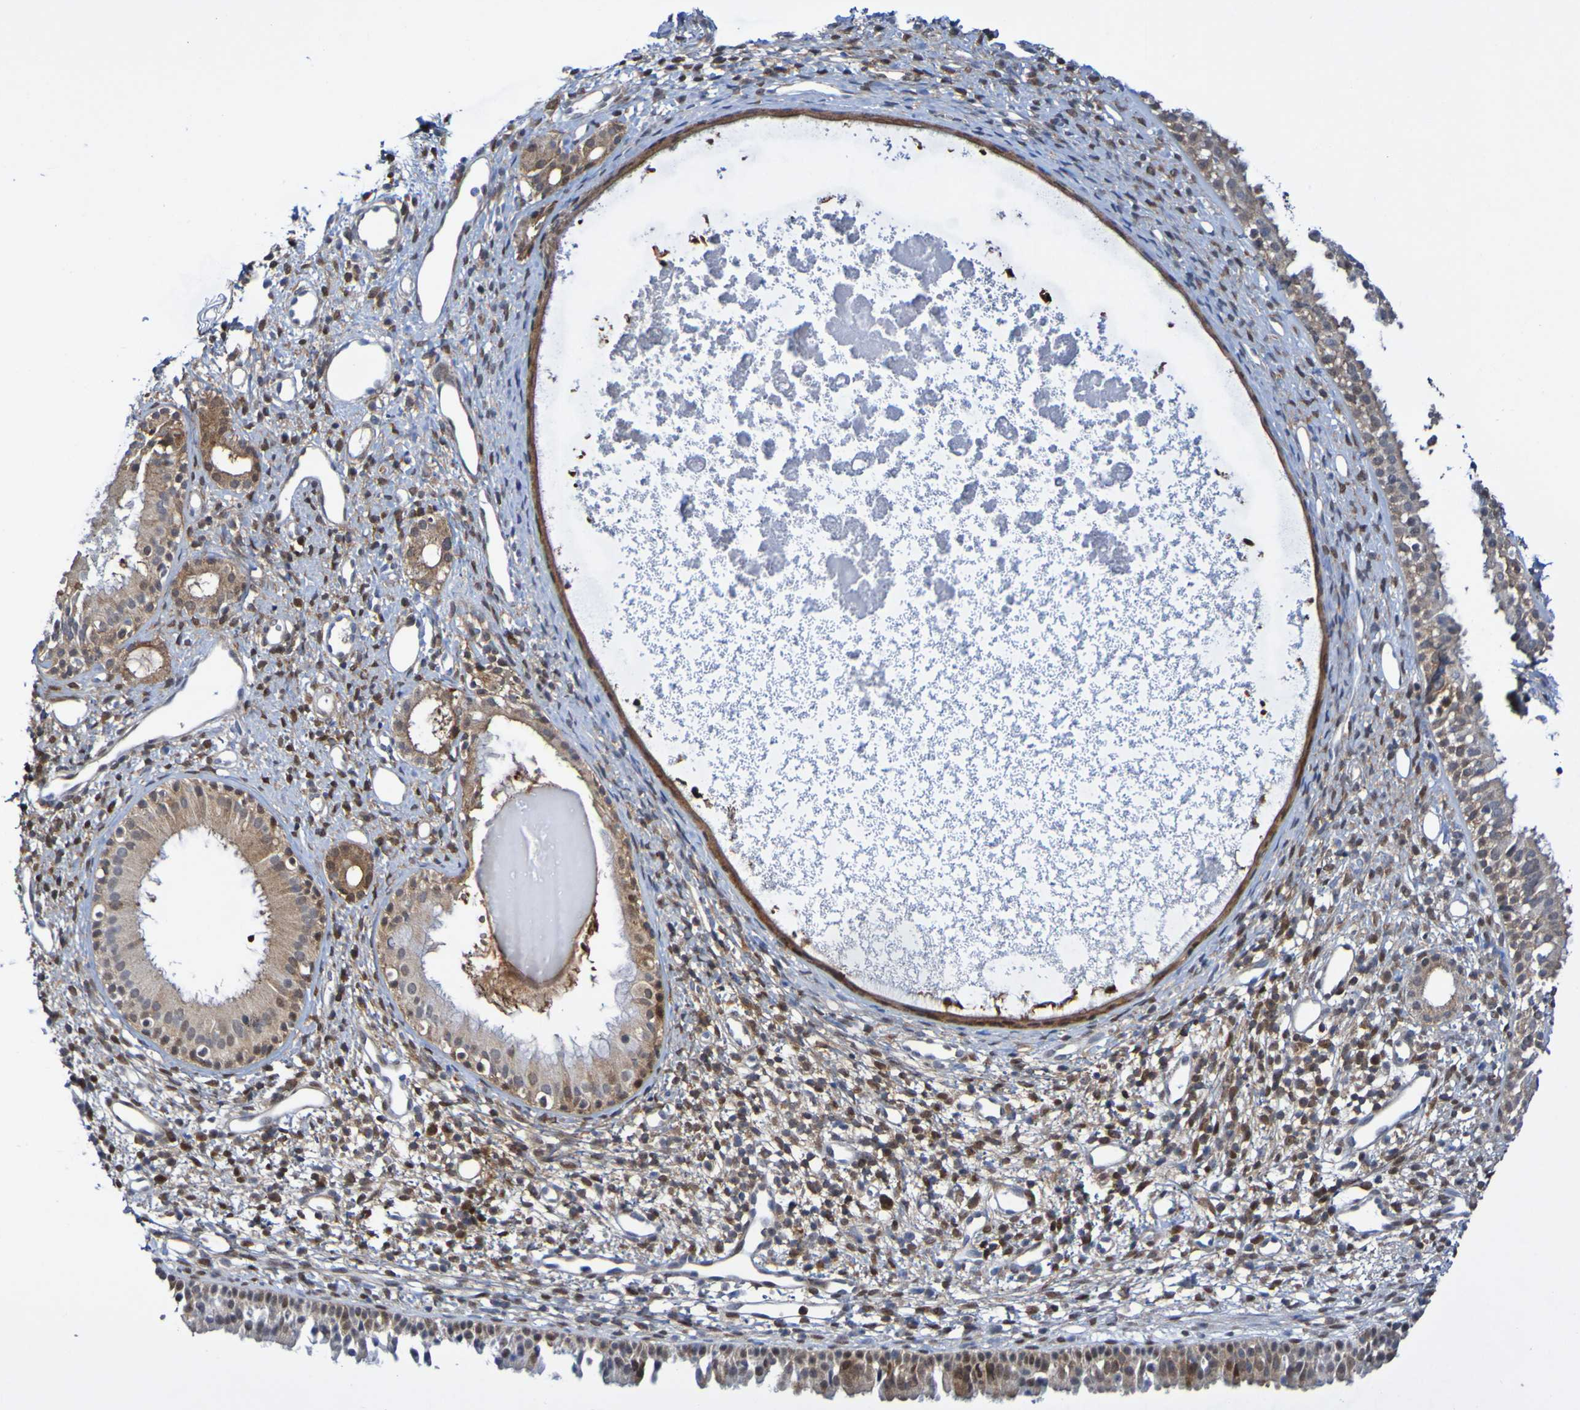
{"staining": {"intensity": "moderate", "quantity": ">75%", "location": "cytoplasmic/membranous"}, "tissue": "nasopharynx", "cell_type": "Respiratory epithelial cells", "image_type": "normal", "snomed": [{"axis": "morphology", "description": "Normal tissue, NOS"}, {"axis": "topography", "description": "Nasopharynx"}], "caption": "Protein staining demonstrates moderate cytoplasmic/membranous positivity in about >75% of respiratory epithelial cells in unremarkable nasopharynx.", "gene": "ATIC", "patient": {"sex": "male", "age": 22}}